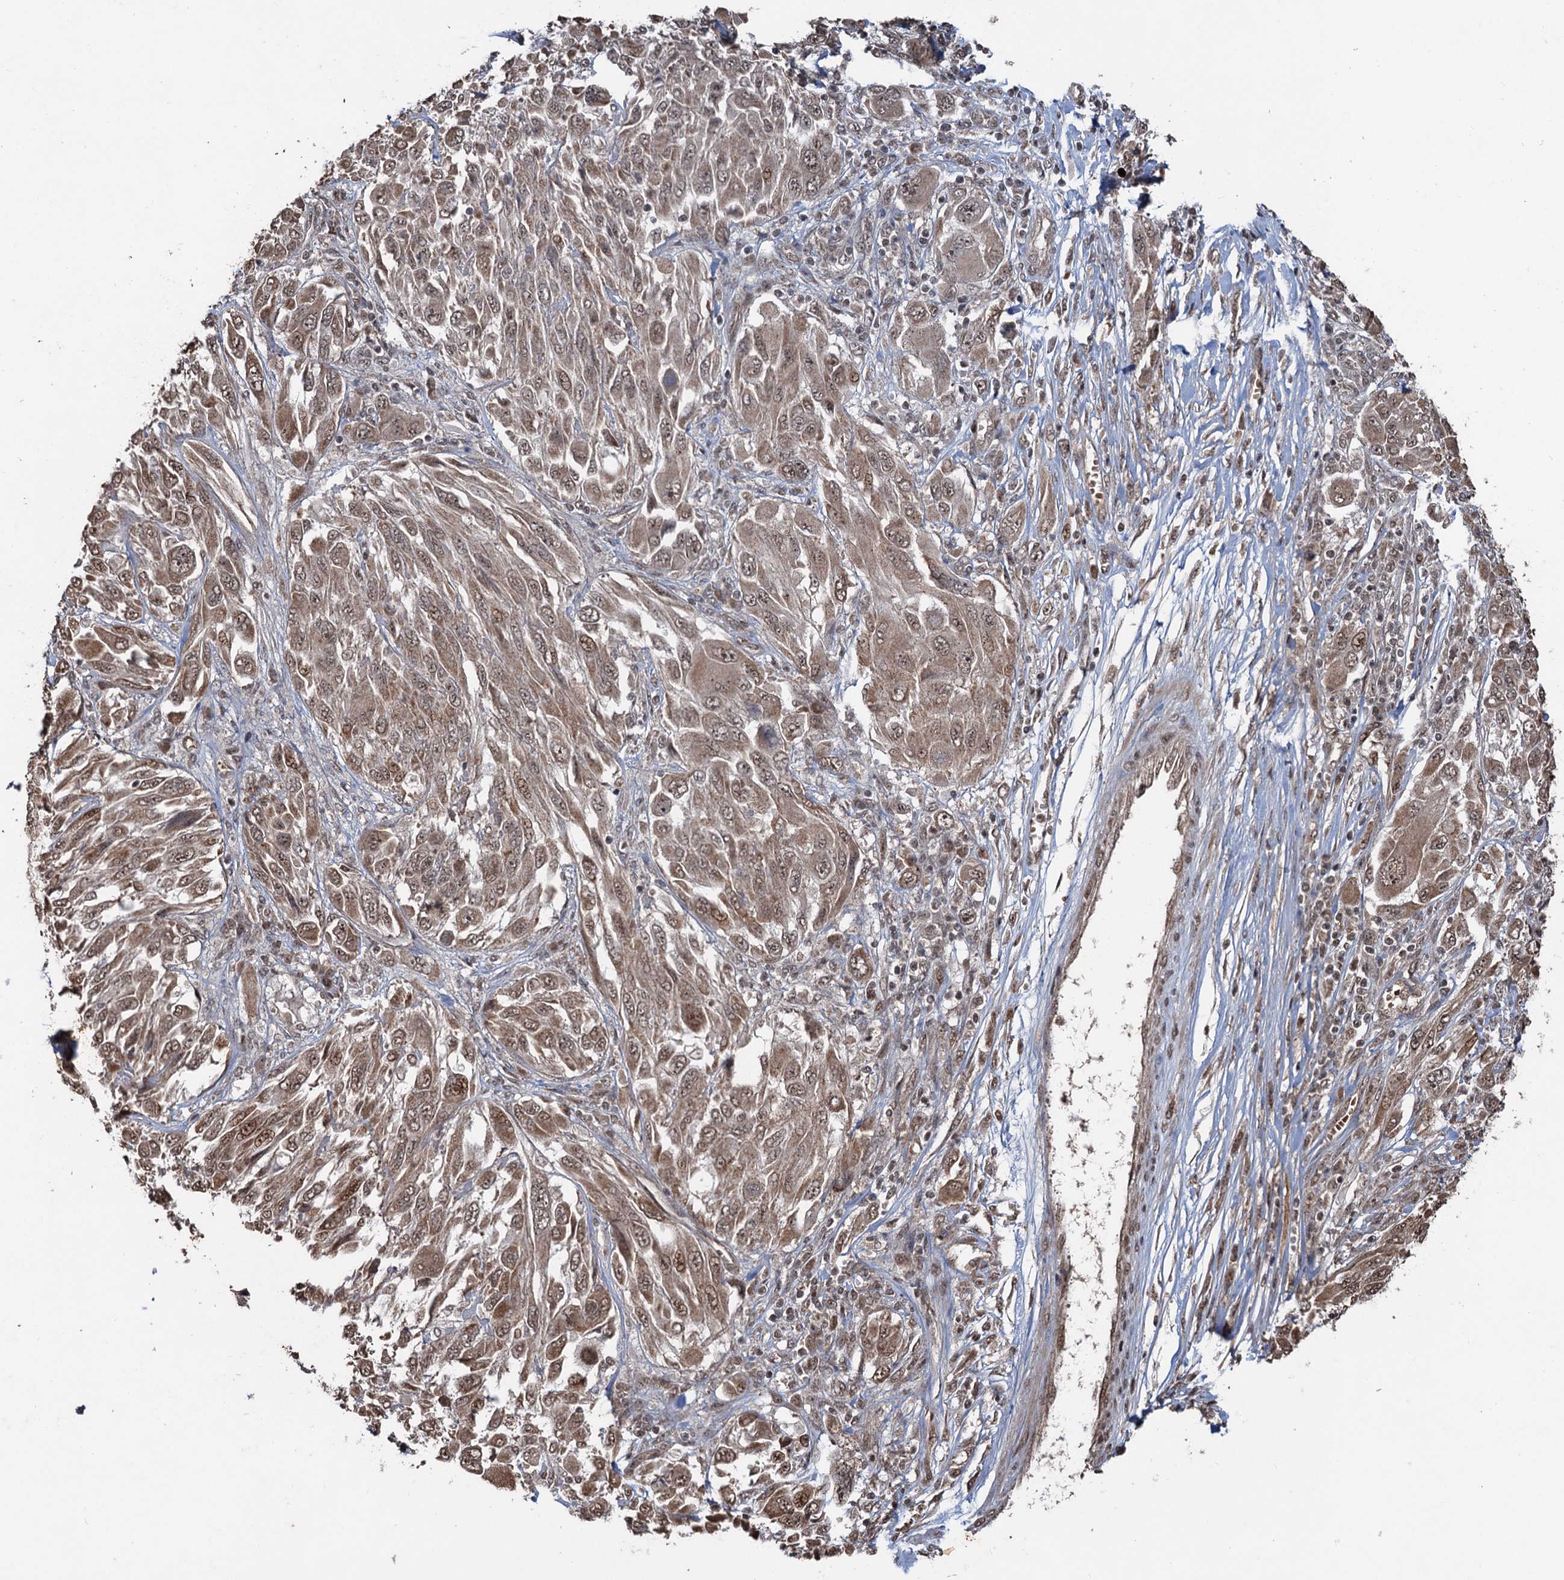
{"staining": {"intensity": "moderate", "quantity": ">75%", "location": "cytoplasmic/membranous,nuclear"}, "tissue": "melanoma", "cell_type": "Tumor cells", "image_type": "cancer", "snomed": [{"axis": "morphology", "description": "Malignant melanoma, NOS"}, {"axis": "topography", "description": "Skin"}], "caption": "Moderate cytoplasmic/membranous and nuclear protein expression is identified in about >75% of tumor cells in melanoma.", "gene": "REP15", "patient": {"sex": "female", "age": 91}}